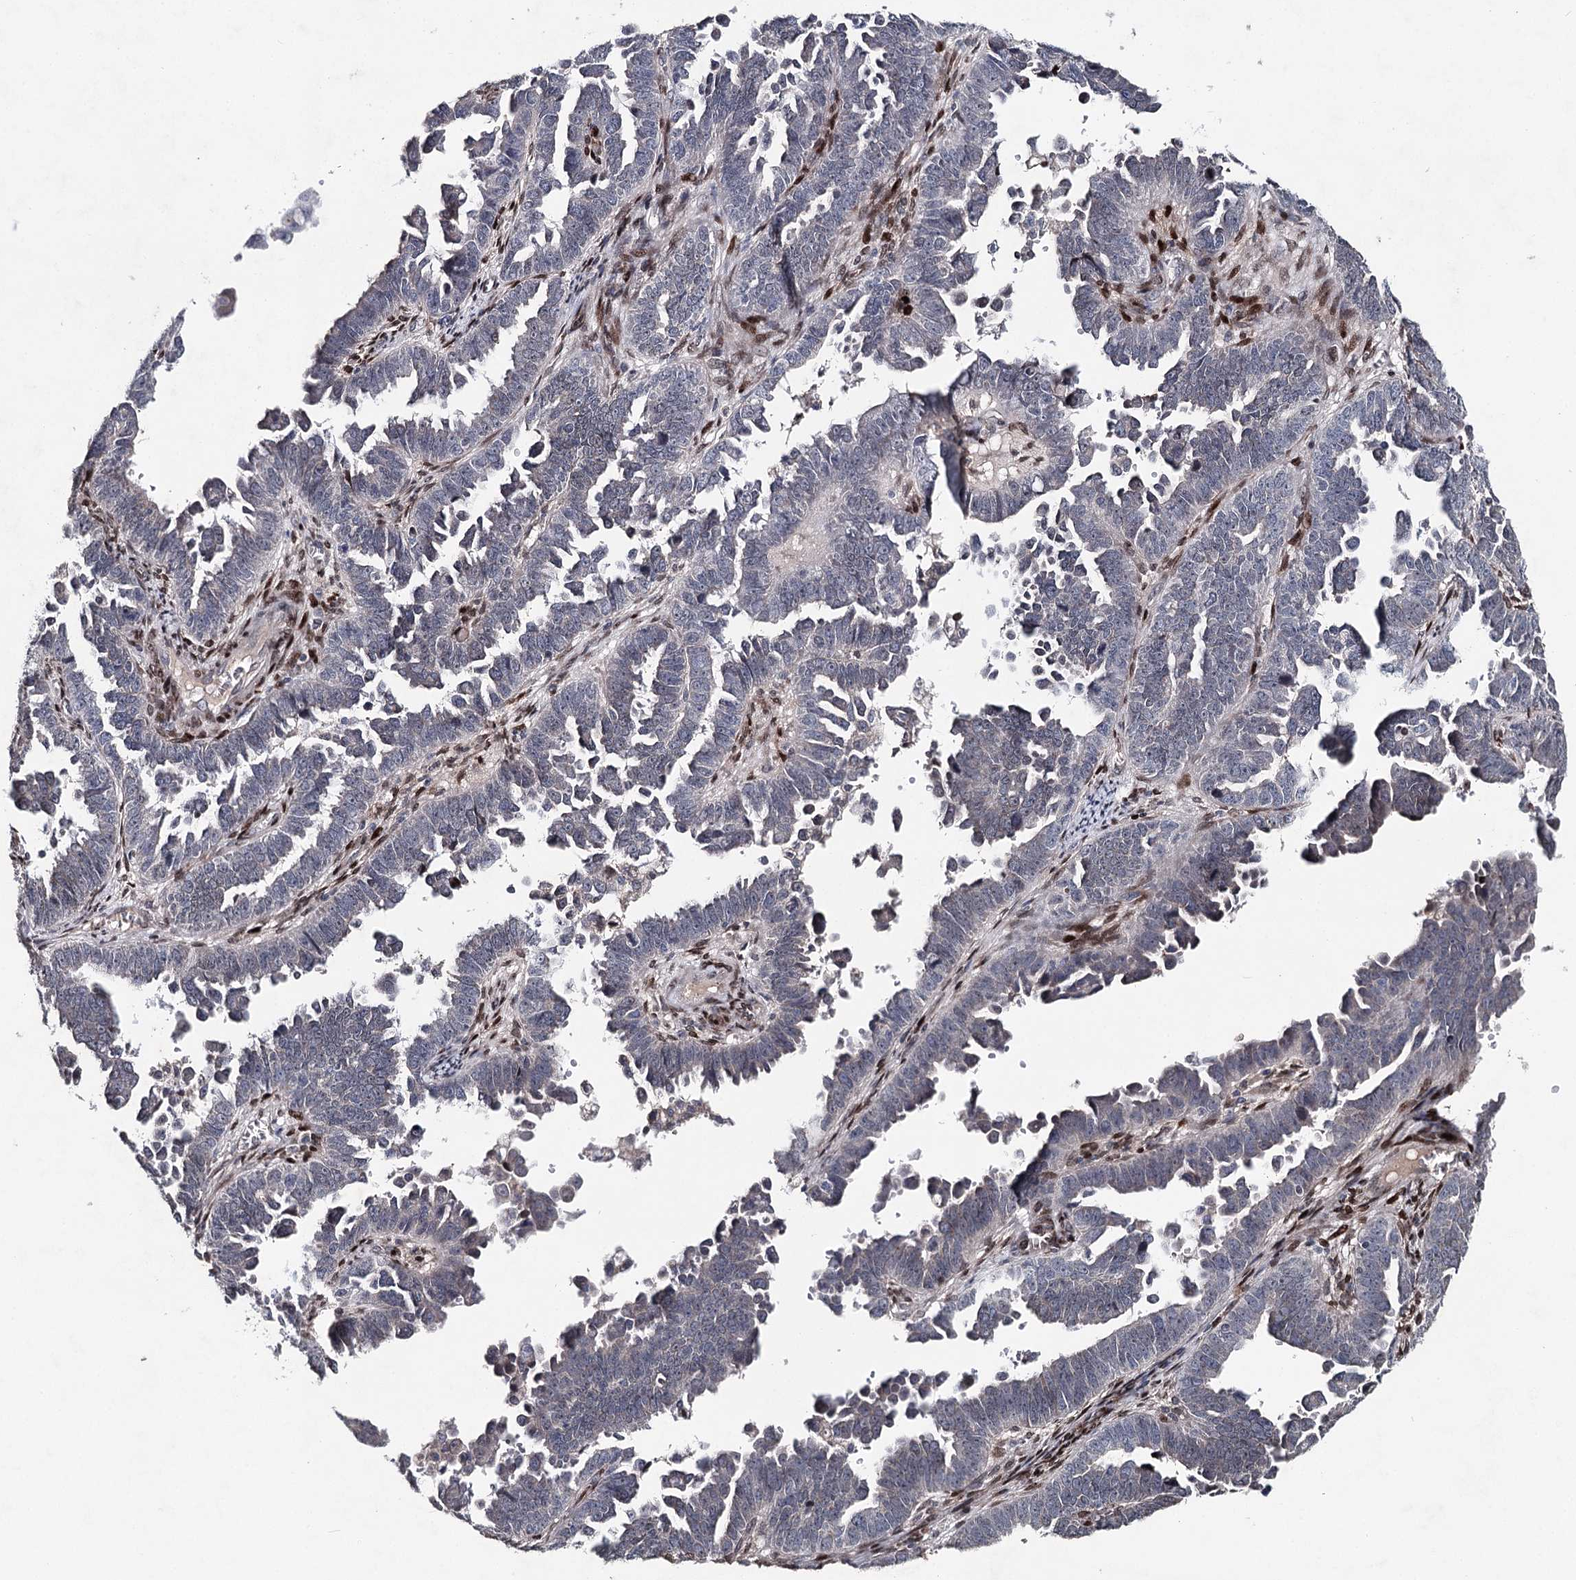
{"staining": {"intensity": "negative", "quantity": "none", "location": "none"}, "tissue": "endometrial cancer", "cell_type": "Tumor cells", "image_type": "cancer", "snomed": [{"axis": "morphology", "description": "Adenocarcinoma, NOS"}, {"axis": "topography", "description": "Endometrium"}], "caption": "DAB (3,3'-diaminobenzidine) immunohistochemical staining of human endometrial cancer shows no significant expression in tumor cells.", "gene": "FRMD4A", "patient": {"sex": "female", "age": 75}}